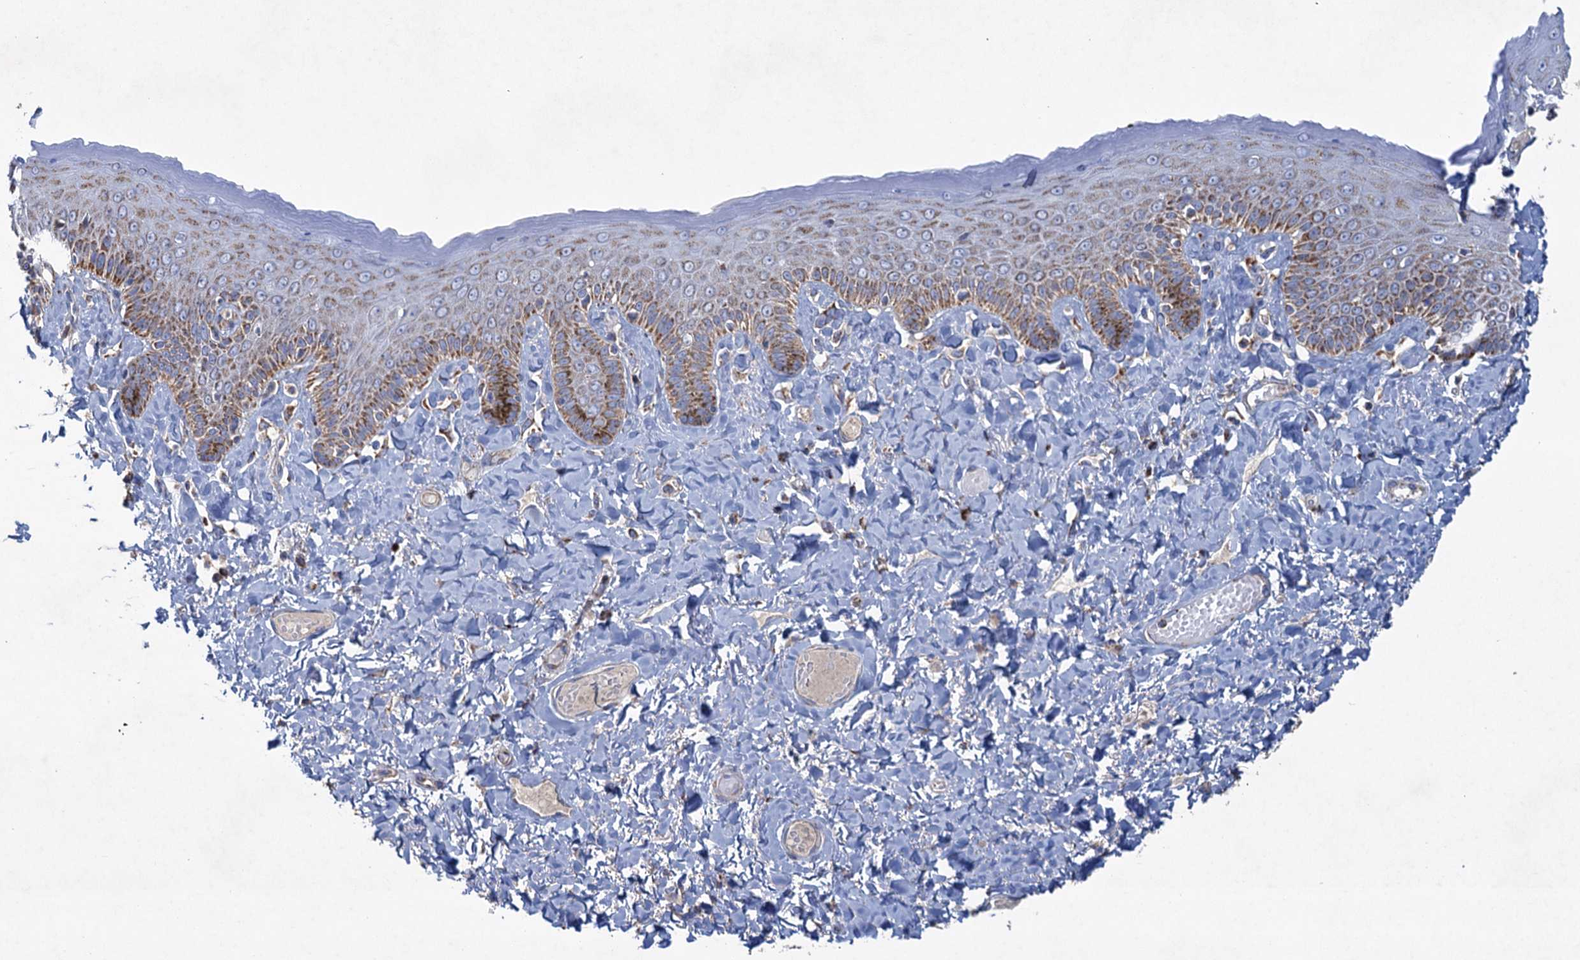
{"staining": {"intensity": "moderate", "quantity": ">75%", "location": "cytoplasmic/membranous"}, "tissue": "skin", "cell_type": "Epidermal cells", "image_type": "normal", "snomed": [{"axis": "morphology", "description": "Normal tissue, NOS"}, {"axis": "topography", "description": "Anal"}], "caption": "Immunohistochemistry histopathology image of unremarkable skin stained for a protein (brown), which shows medium levels of moderate cytoplasmic/membranous positivity in approximately >75% of epidermal cells.", "gene": "GTPBP3", "patient": {"sex": "male", "age": 69}}